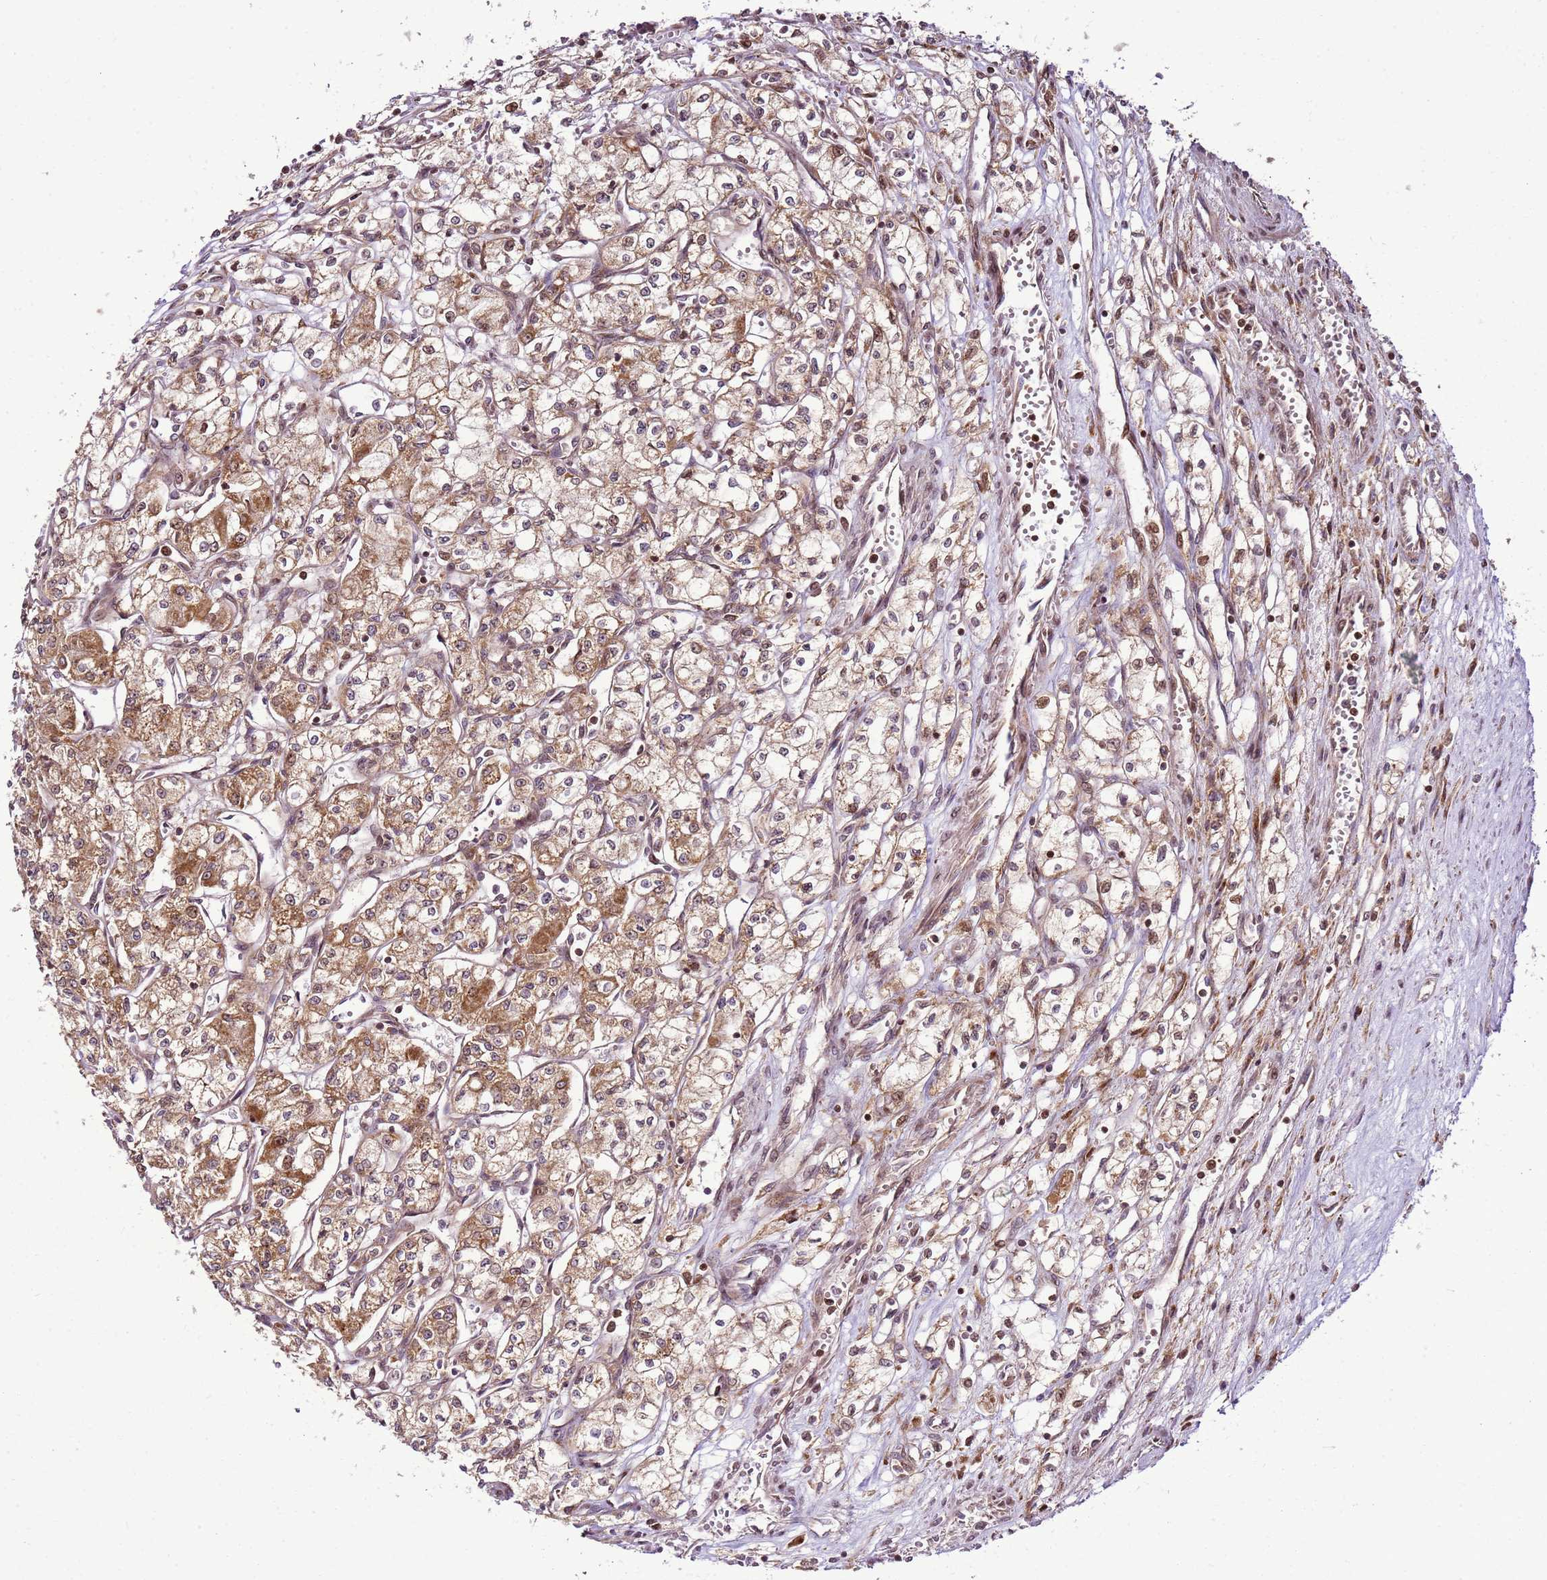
{"staining": {"intensity": "moderate", "quantity": ">75%", "location": "cytoplasmic/membranous,nuclear"}, "tissue": "renal cancer", "cell_type": "Tumor cells", "image_type": "cancer", "snomed": [{"axis": "morphology", "description": "Adenocarcinoma, NOS"}, {"axis": "topography", "description": "Kidney"}], "caption": "Immunohistochemical staining of renal cancer (adenocarcinoma) displays medium levels of moderate cytoplasmic/membranous and nuclear protein expression in about >75% of tumor cells.", "gene": "RASA3", "patient": {"sex": "male", "age": 59}}